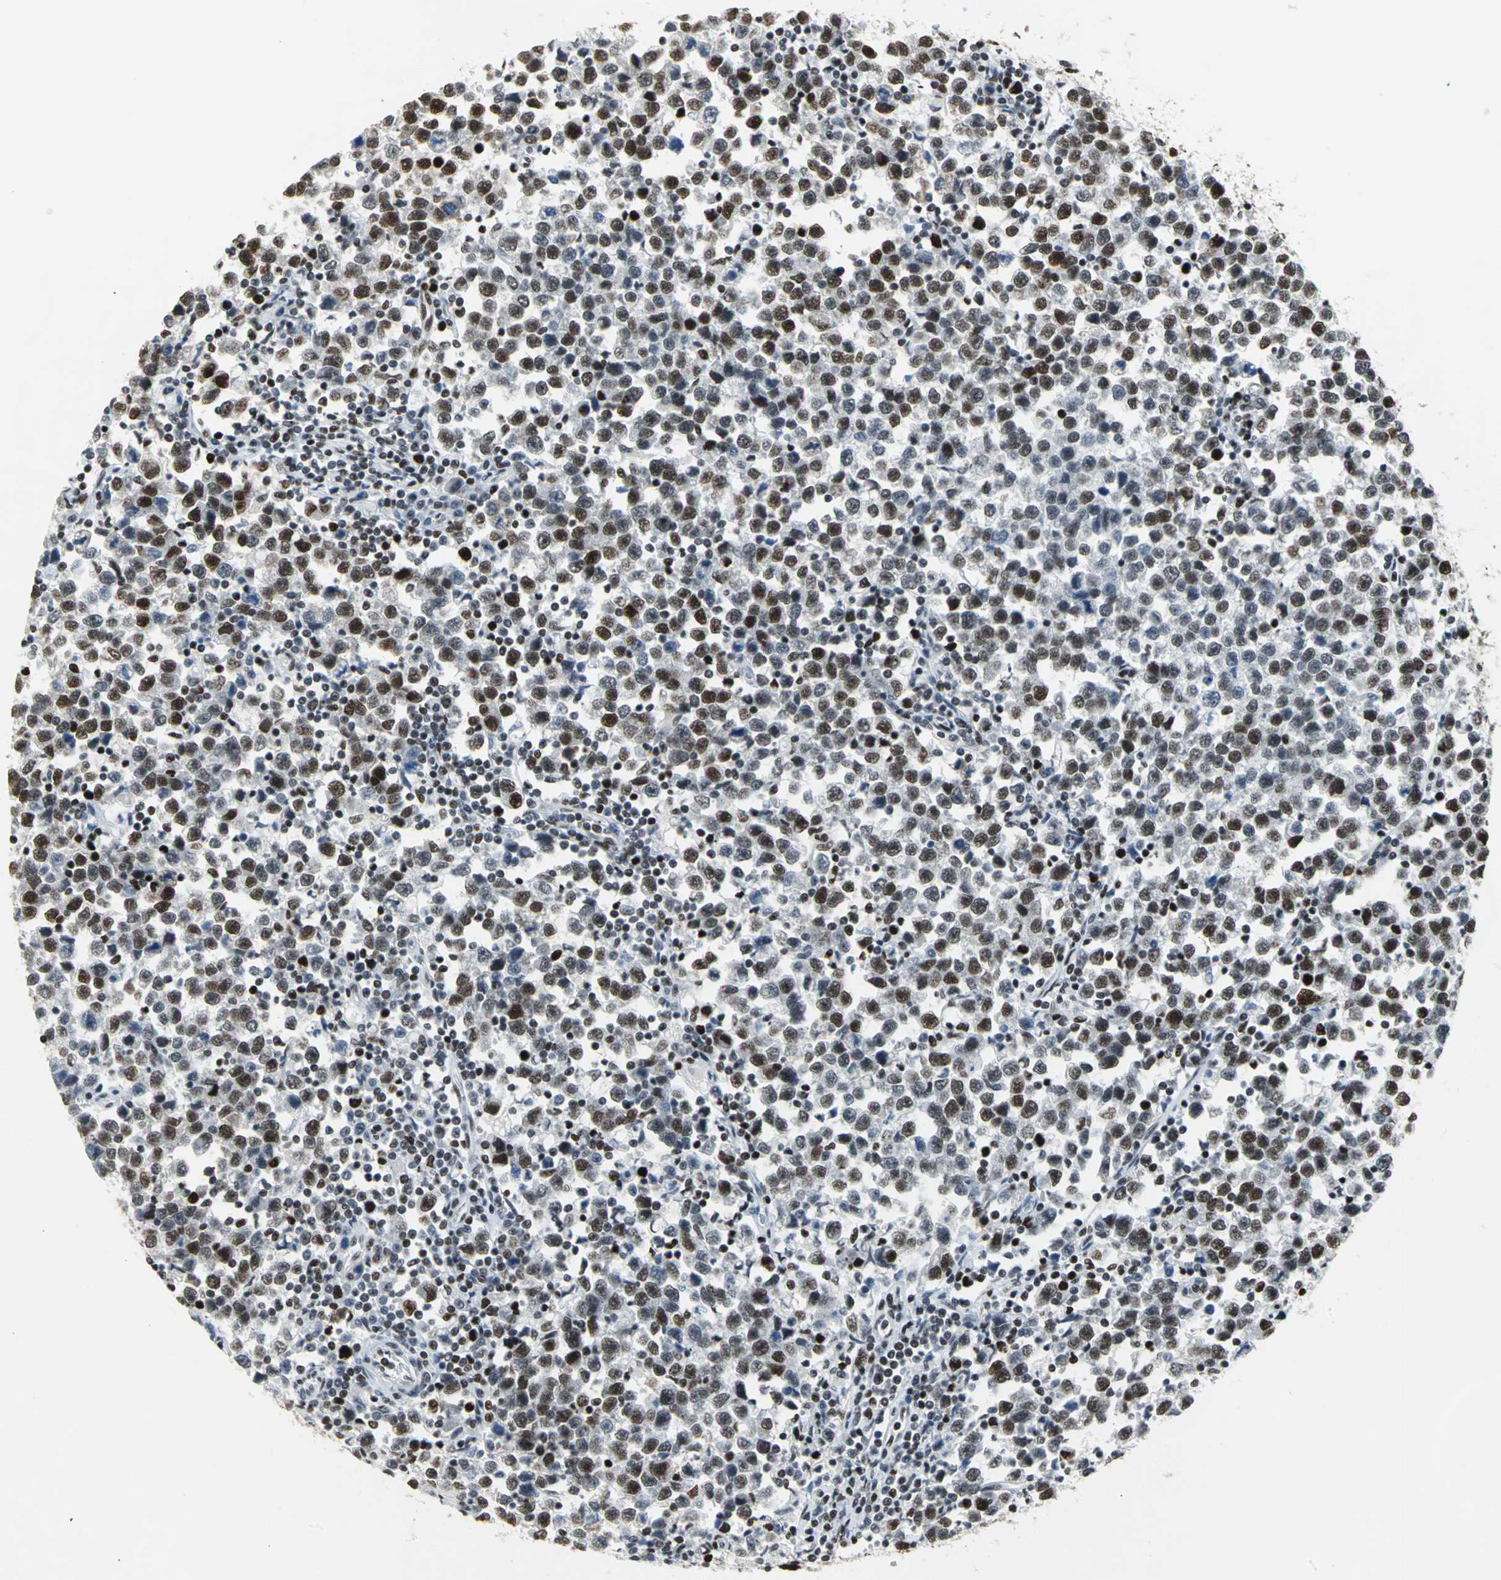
{"staining": {"intensity": "strong", "quantity": ">75%", "location": "nuclear"}, "tissue": "testis cancer", "cell_type": "Tumor cells", "image_type": "cancer", "snomed": [{"axis": "morphology", "description": "Seminoma, NOS"}, {"axis": "topography", "description": "Testis"}], "caption": "Immunohistochemistry (IHC) histopathology image of neoplastic tissue: human testis cancer stained using immunohistochemistry shows high levels of strong protein expression localized specifically in the nuclear of tumor cells, appearing as a nuclear brown color.", "gene": "HNRNPD", "patient": {"sex": "male", "age": 43}}